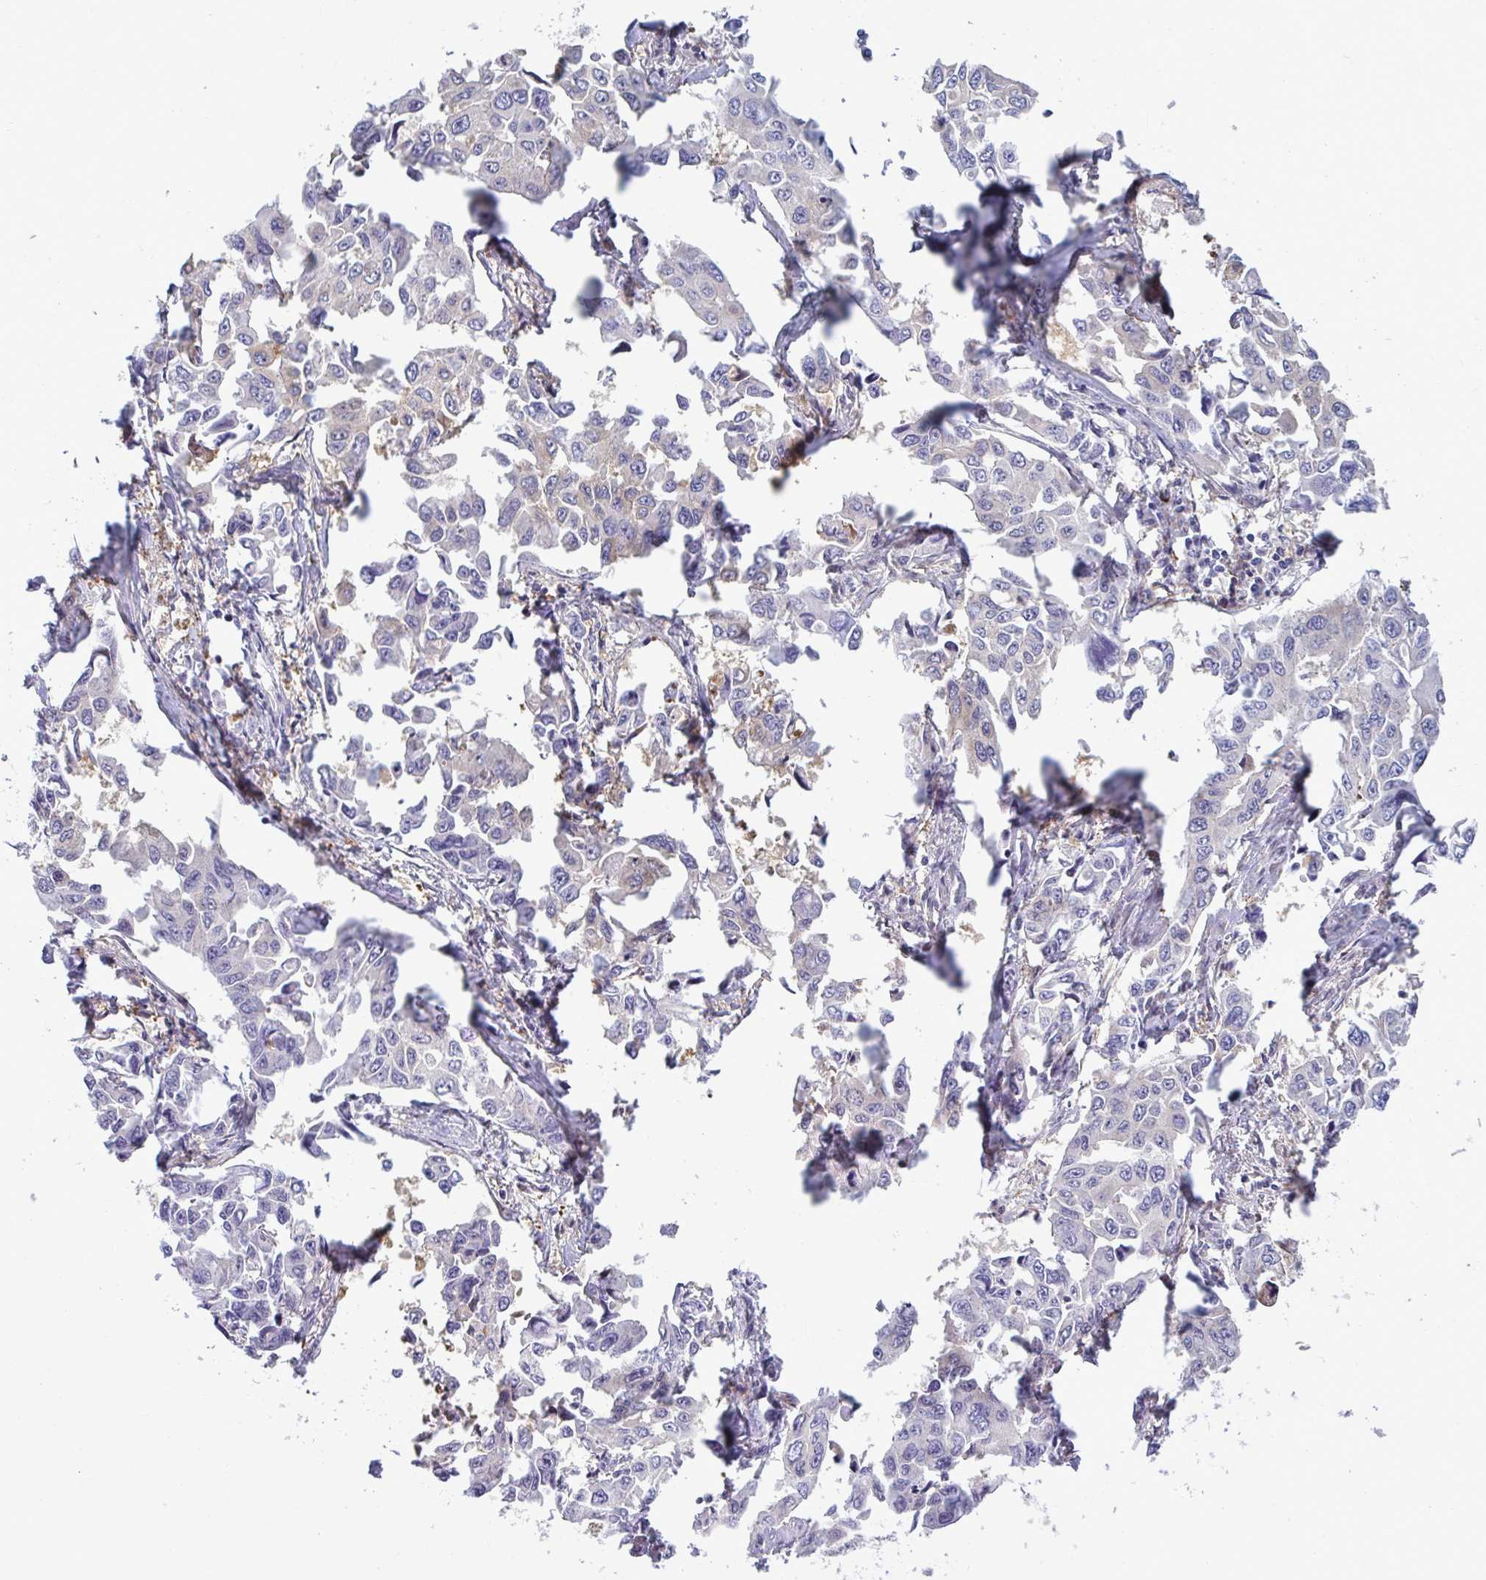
{"staining": {"intensity": "negative", "quantity": "none", "location": "none"}, "tissue": "lung cancer", "cell_type": "Tumor cells", "image_type": "cancer", "snomed": [{"axis": "morphology", "description": "Adenocarcinoma, NOS"}, {"axis": "topography", "description": "Lung"}], "caption": "This micrograph is of lung cancer stained with immunohistochemistry (IHC) to label a protein in brown with the nuclei are counter-stained blue. There is no positivity in tumor cells.", "gene": "SLC30A6", "patient": {"sex": "male", "age": 64}}